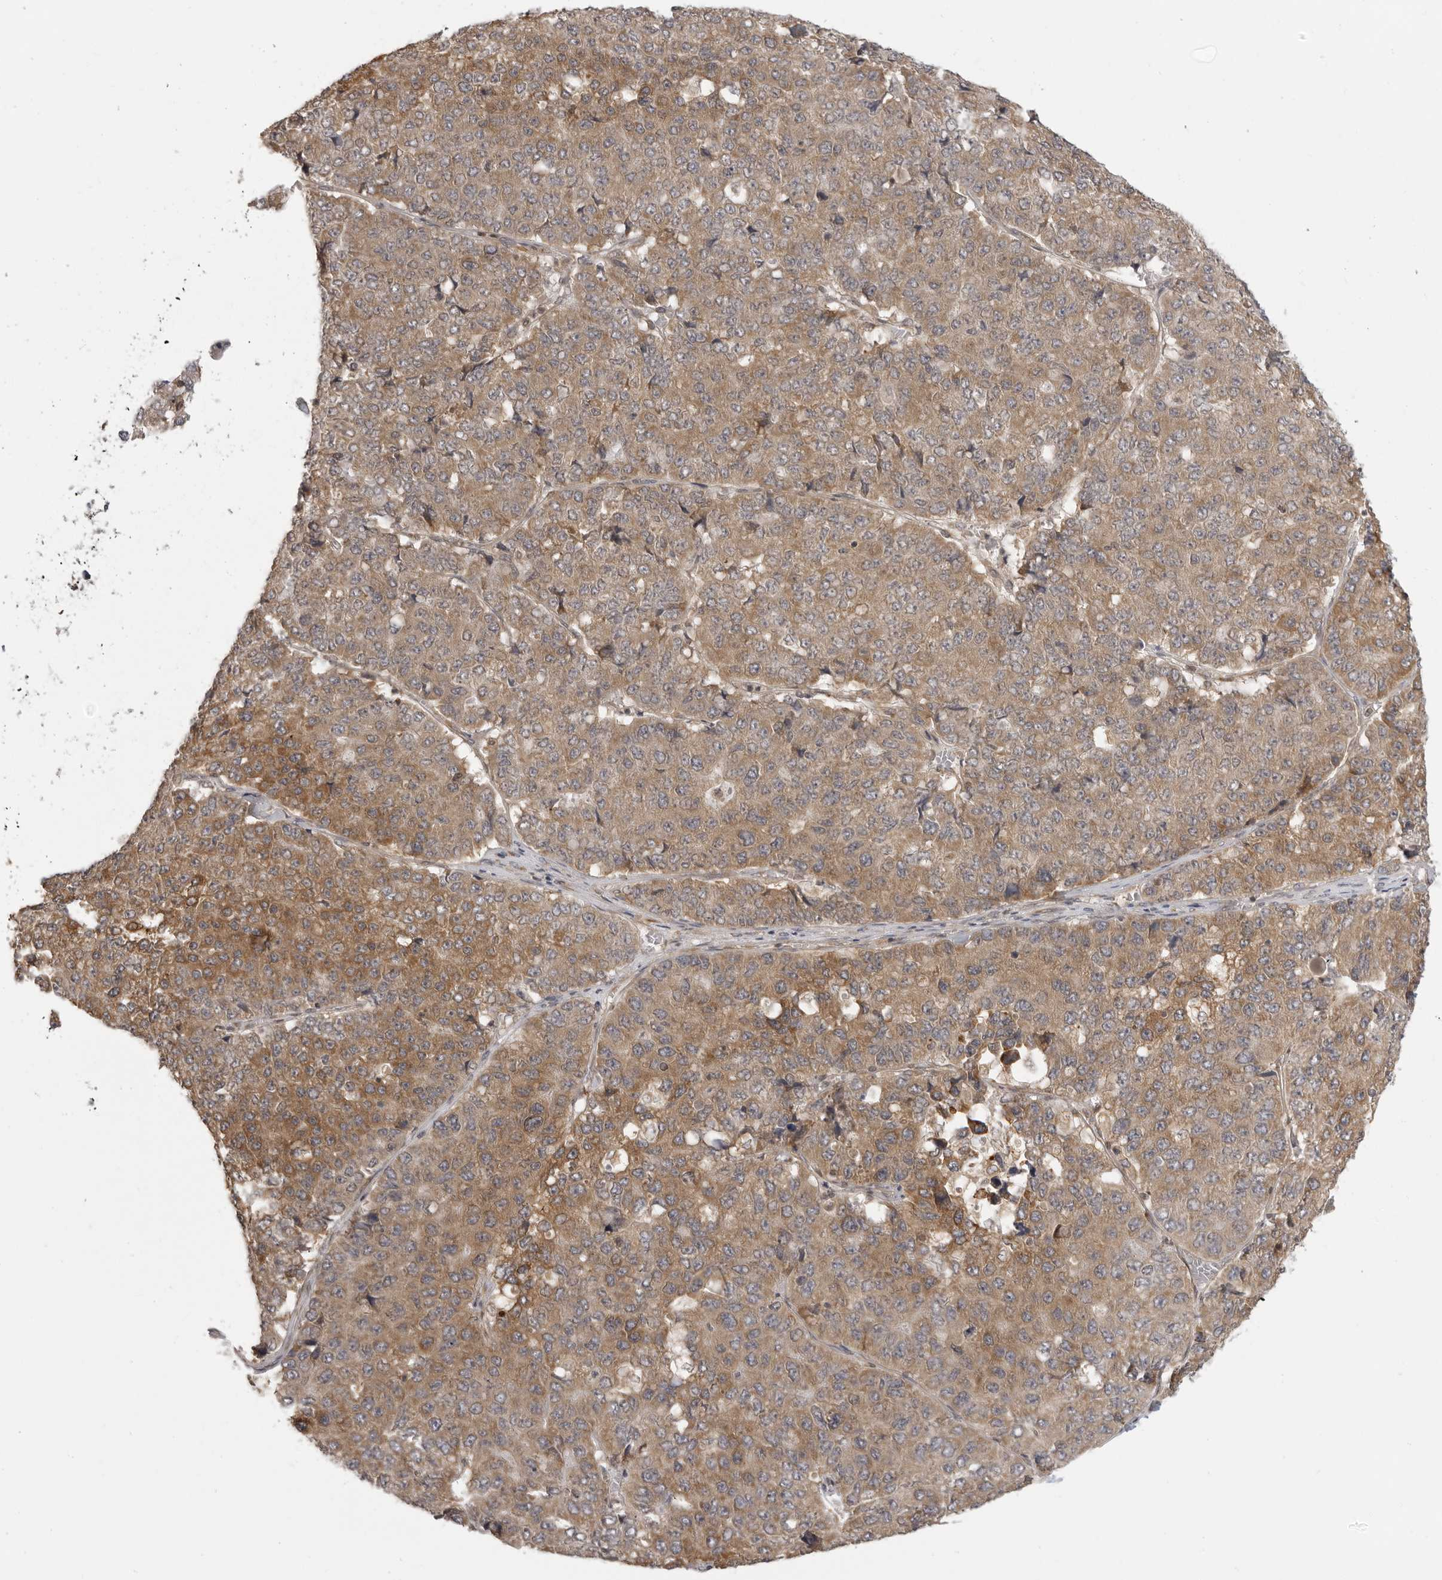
{"staining": {"intensity": "moderate", "quantity": ">75%", "location": "cytoplasmic/membranous"}, "tissue": "pancreatic cancer", "cell_type": "Tumor cells", "image_type": "cancer", "snomed": [{"axis": "morphology", "description": "Adenocarcinoma, NOS"}, {"axis": "topography", "description": "Pancreas"}], "caption": "Immunohistochemistry (IHC) (DAB) staining of pancreatic cancer (adenocarcinoma) reveals moderate cytoplasmic/membranous protein expression in about >75% of tumor cells.", "gene": "PRRC2A", "patient": {"sex": "male", "age": 50}}